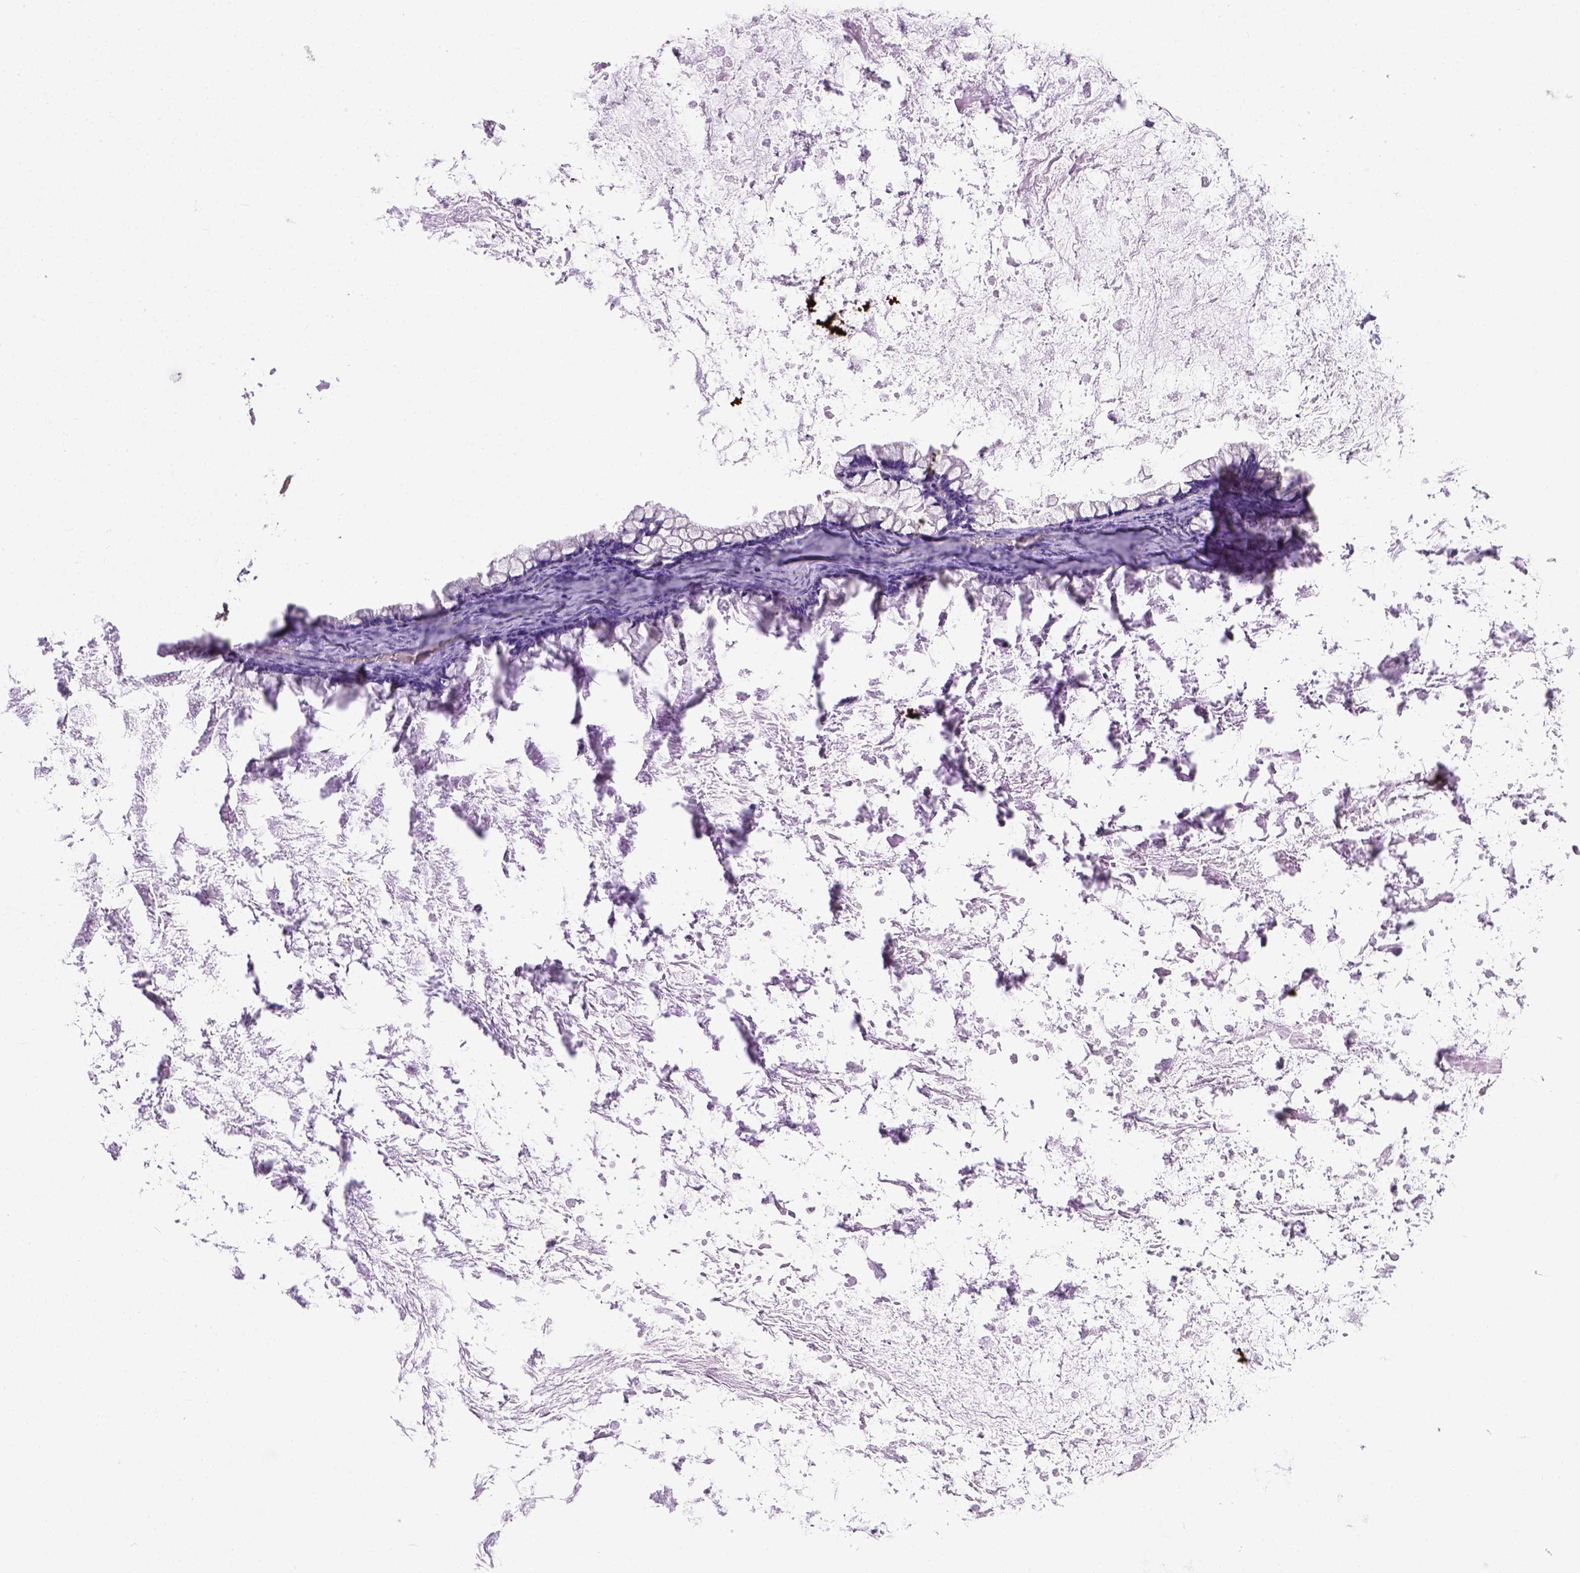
{"staining": {"intensity": "negative", "quantity": "none", "location": "none"}, "tissue": "ovarian cancer", "cell_type": "Tumor cells", "image_type": "cancer", "snomed": [{"axis": "morphology", "description": "Cystadenocarcinoma, mucinous, NOS"}, {"axis": "topography", "description": "Ovary"}], "caption": "Immunohistochemical staining of human ovarian mucinous cystadenocarcinoma shows no significant positivity in tumor cells. (Brightfield microscopy of DAB (3,3'-diaminobenzidine) immunohistochemistry at high magnification).", "gene": "KAZN", "patient": {"sex": "female", "age": 67}}